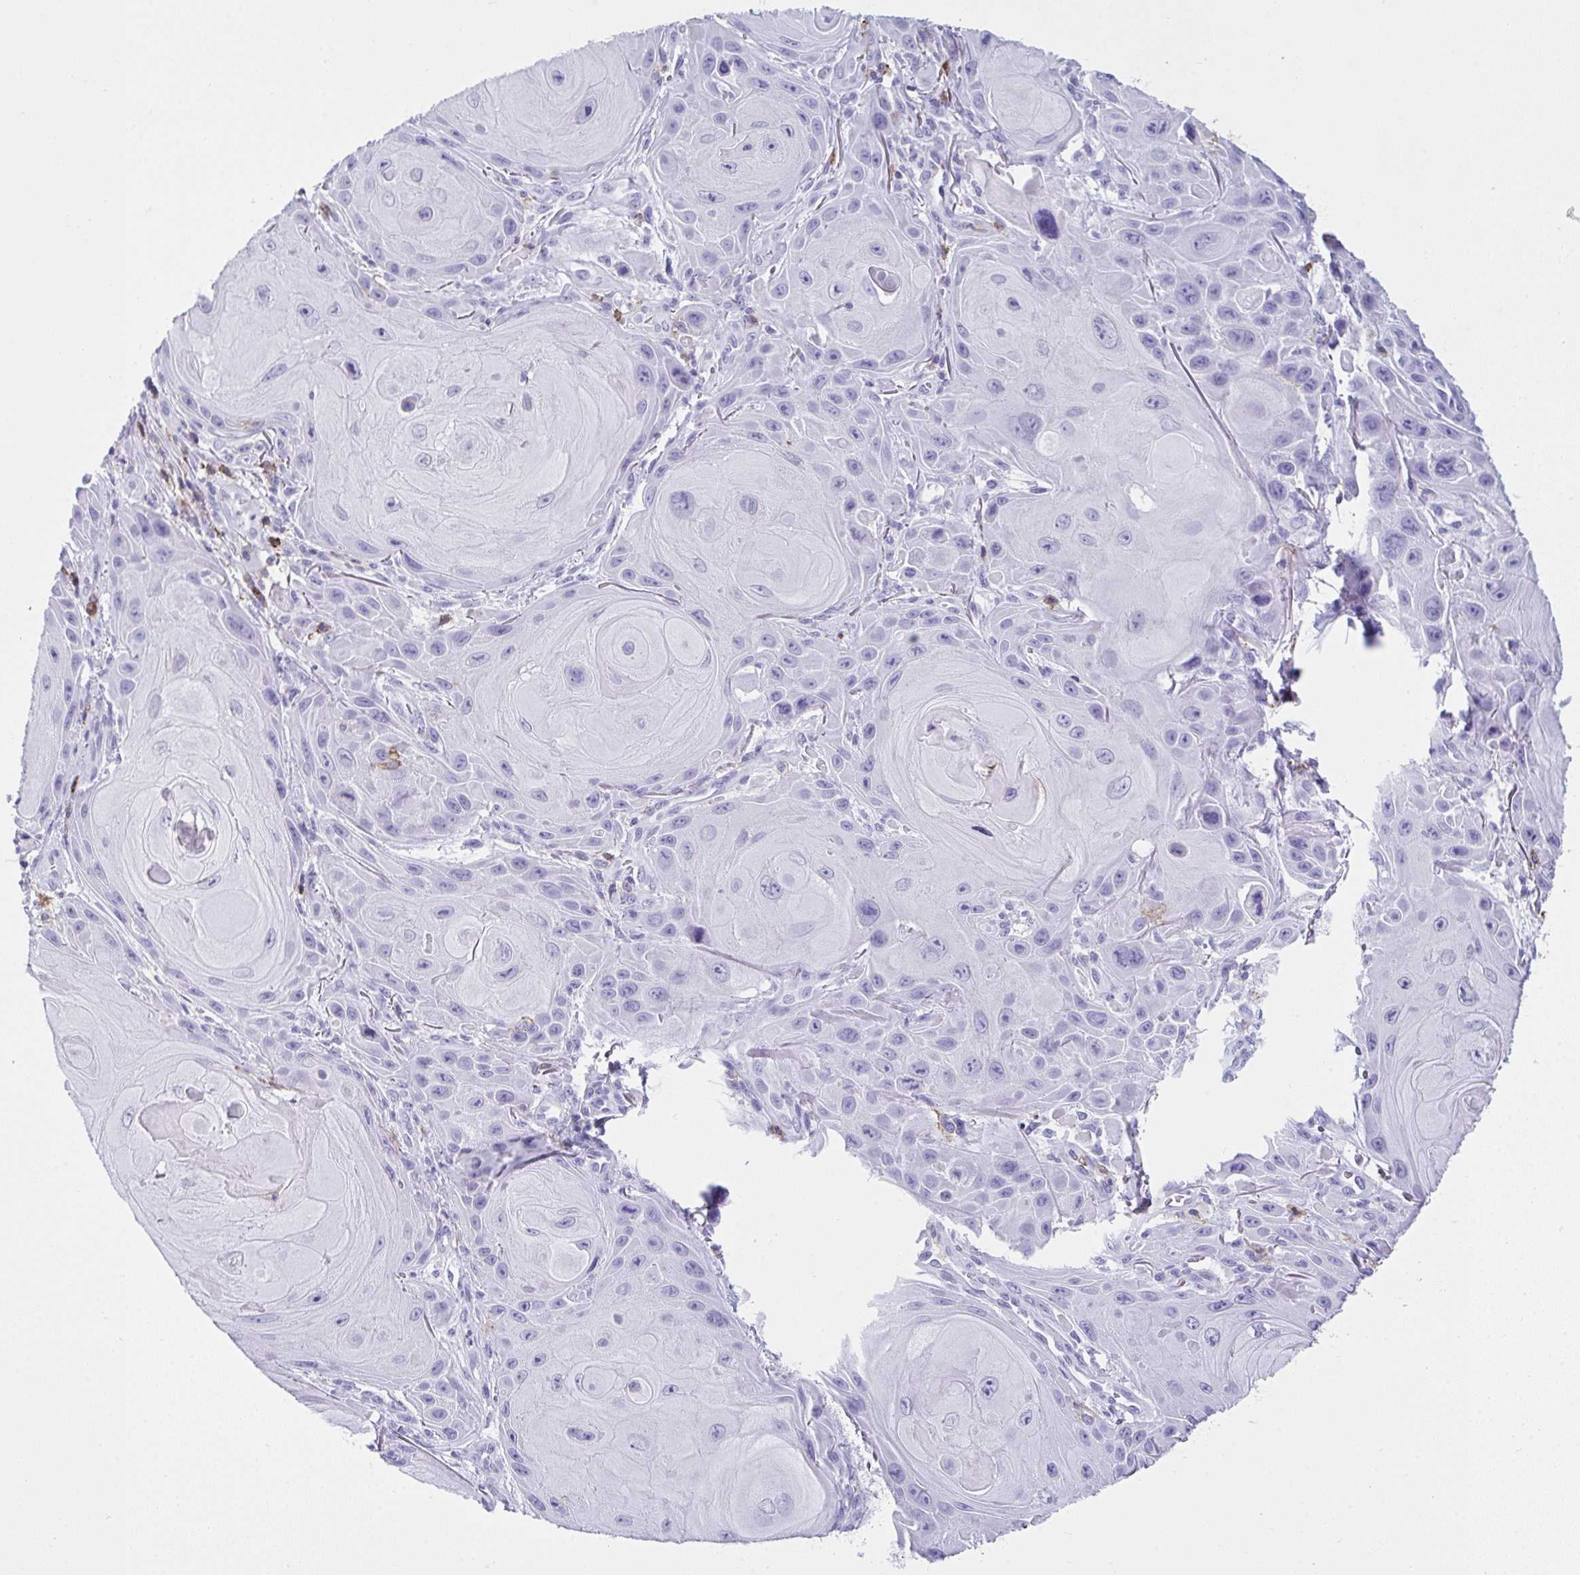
{"staining": {"intensity": "negative", "quantity": "none", "location": "none"}, "tissue": "skin cancer", "cell_type": "Tumor cells", "image_type": "cancer", "snomed": [{"axis": "morphology", "description": "Squamous cell carcinoma, NOS"}, {"axis": "topography", "description": "Skin"}], "caption": "A high-resolution image shows immunohistochemistry (IHC) staining of squamous cell carcinoma (skin), which reveals no significant positivity in tumor cells. (Brightfield microscopy of DAB immunohistochemistry (IHC) at high magnification).", "gene": "SPN", "patient": {"sex": "female", "age": 94}}